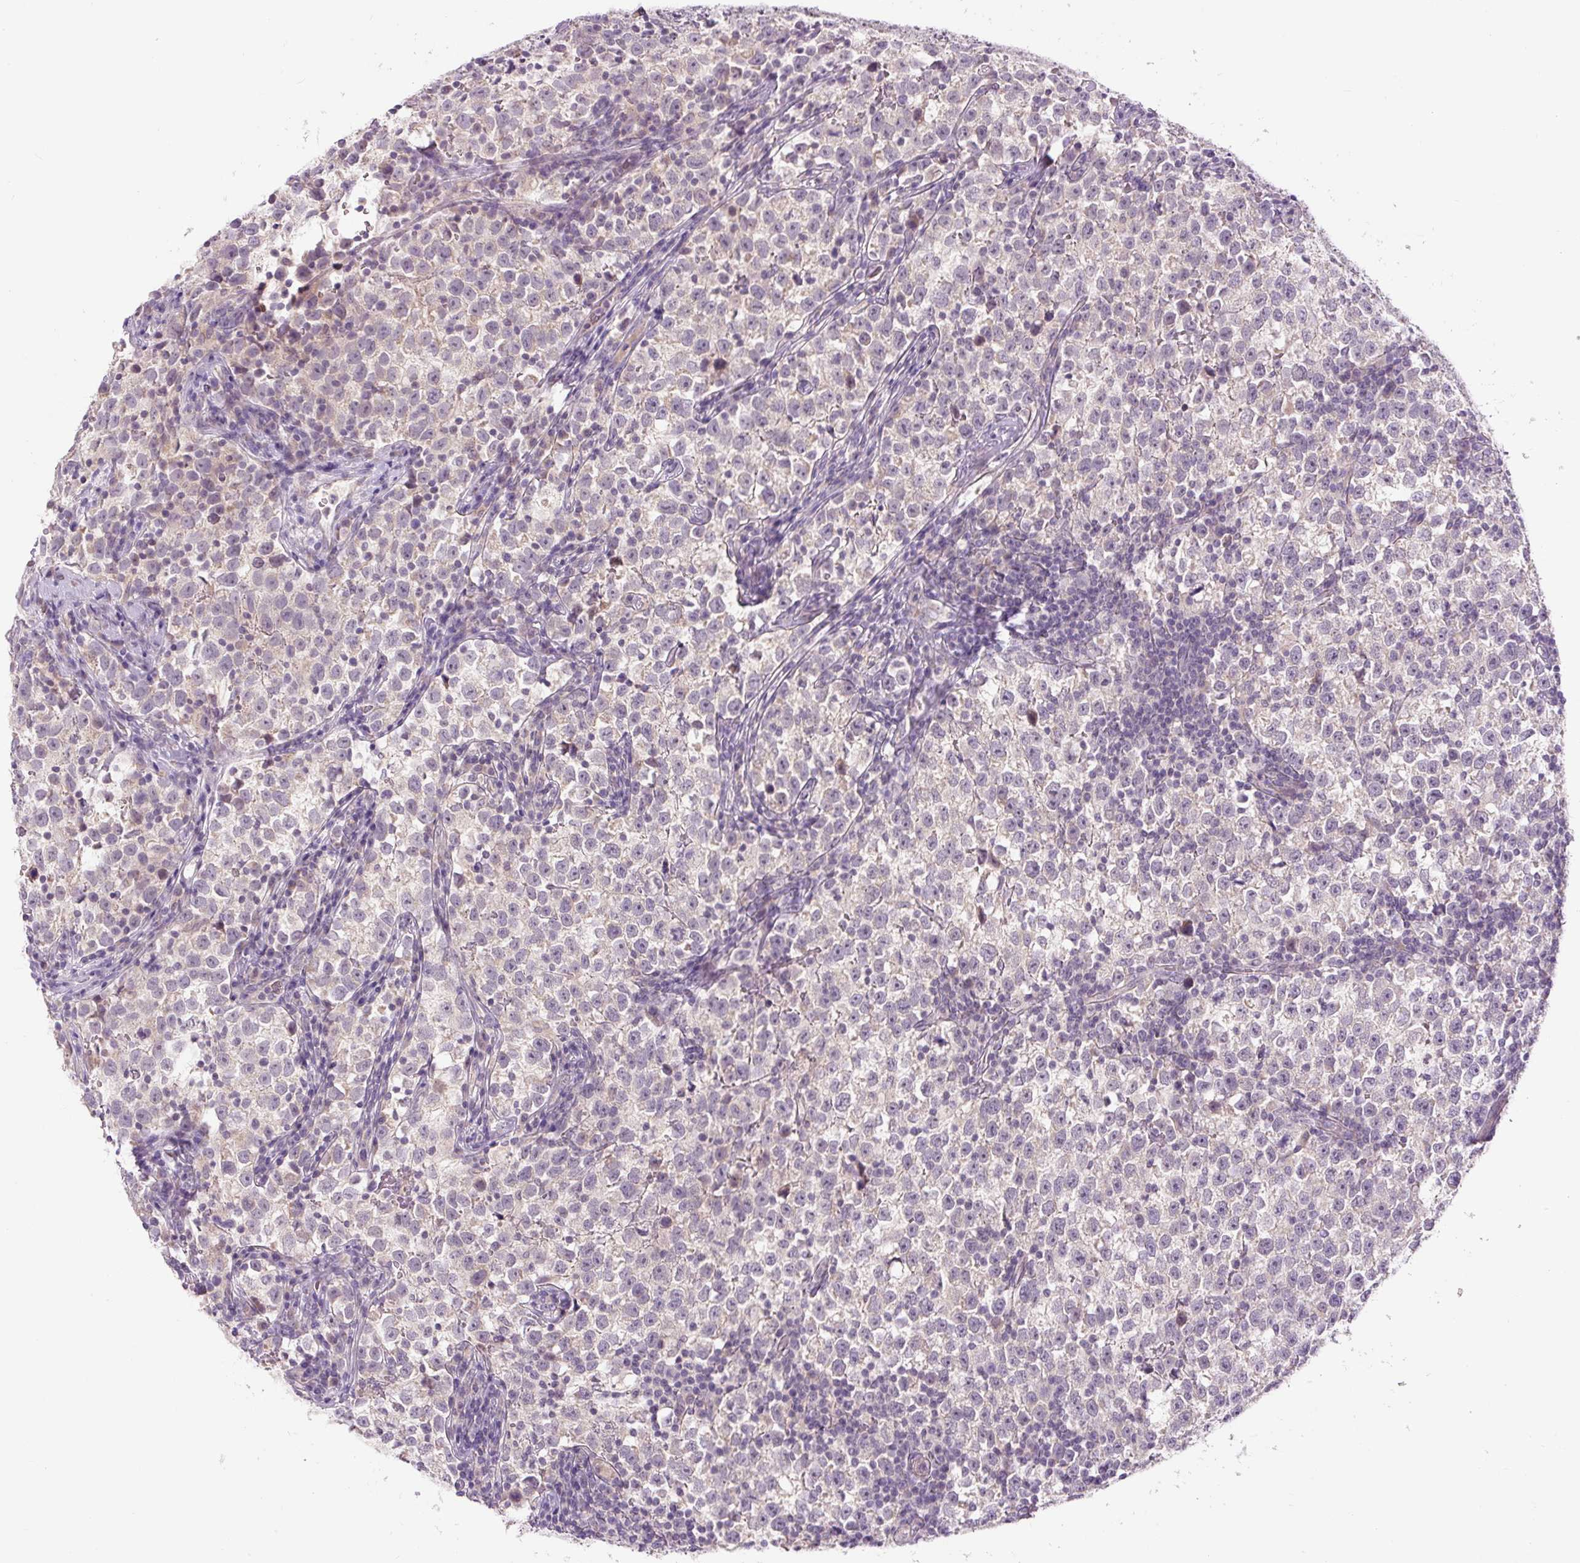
{"staining": {"intensity": "weak", "quantity": "<25%", "location": "cytoplasmic/membranous"}, "tissue": "testis cancer", "cell_type": "Tumor cells", "image_type": "cancer", "snomed": [{"axis": "morphology", "description": "Normal tissue, NOS"}, {"axis": "morphology", "description": "Seminoma, NOS"}, {"axis": "topography", "description": "Testis"}], "caption": "Human testis cancer (seminoma) stained for a protein using immunohistochemistry (IHC) reveals no staining in tumor cells.", "gene": "FABP7", "patient": {"sex": "male", "age": 43}}